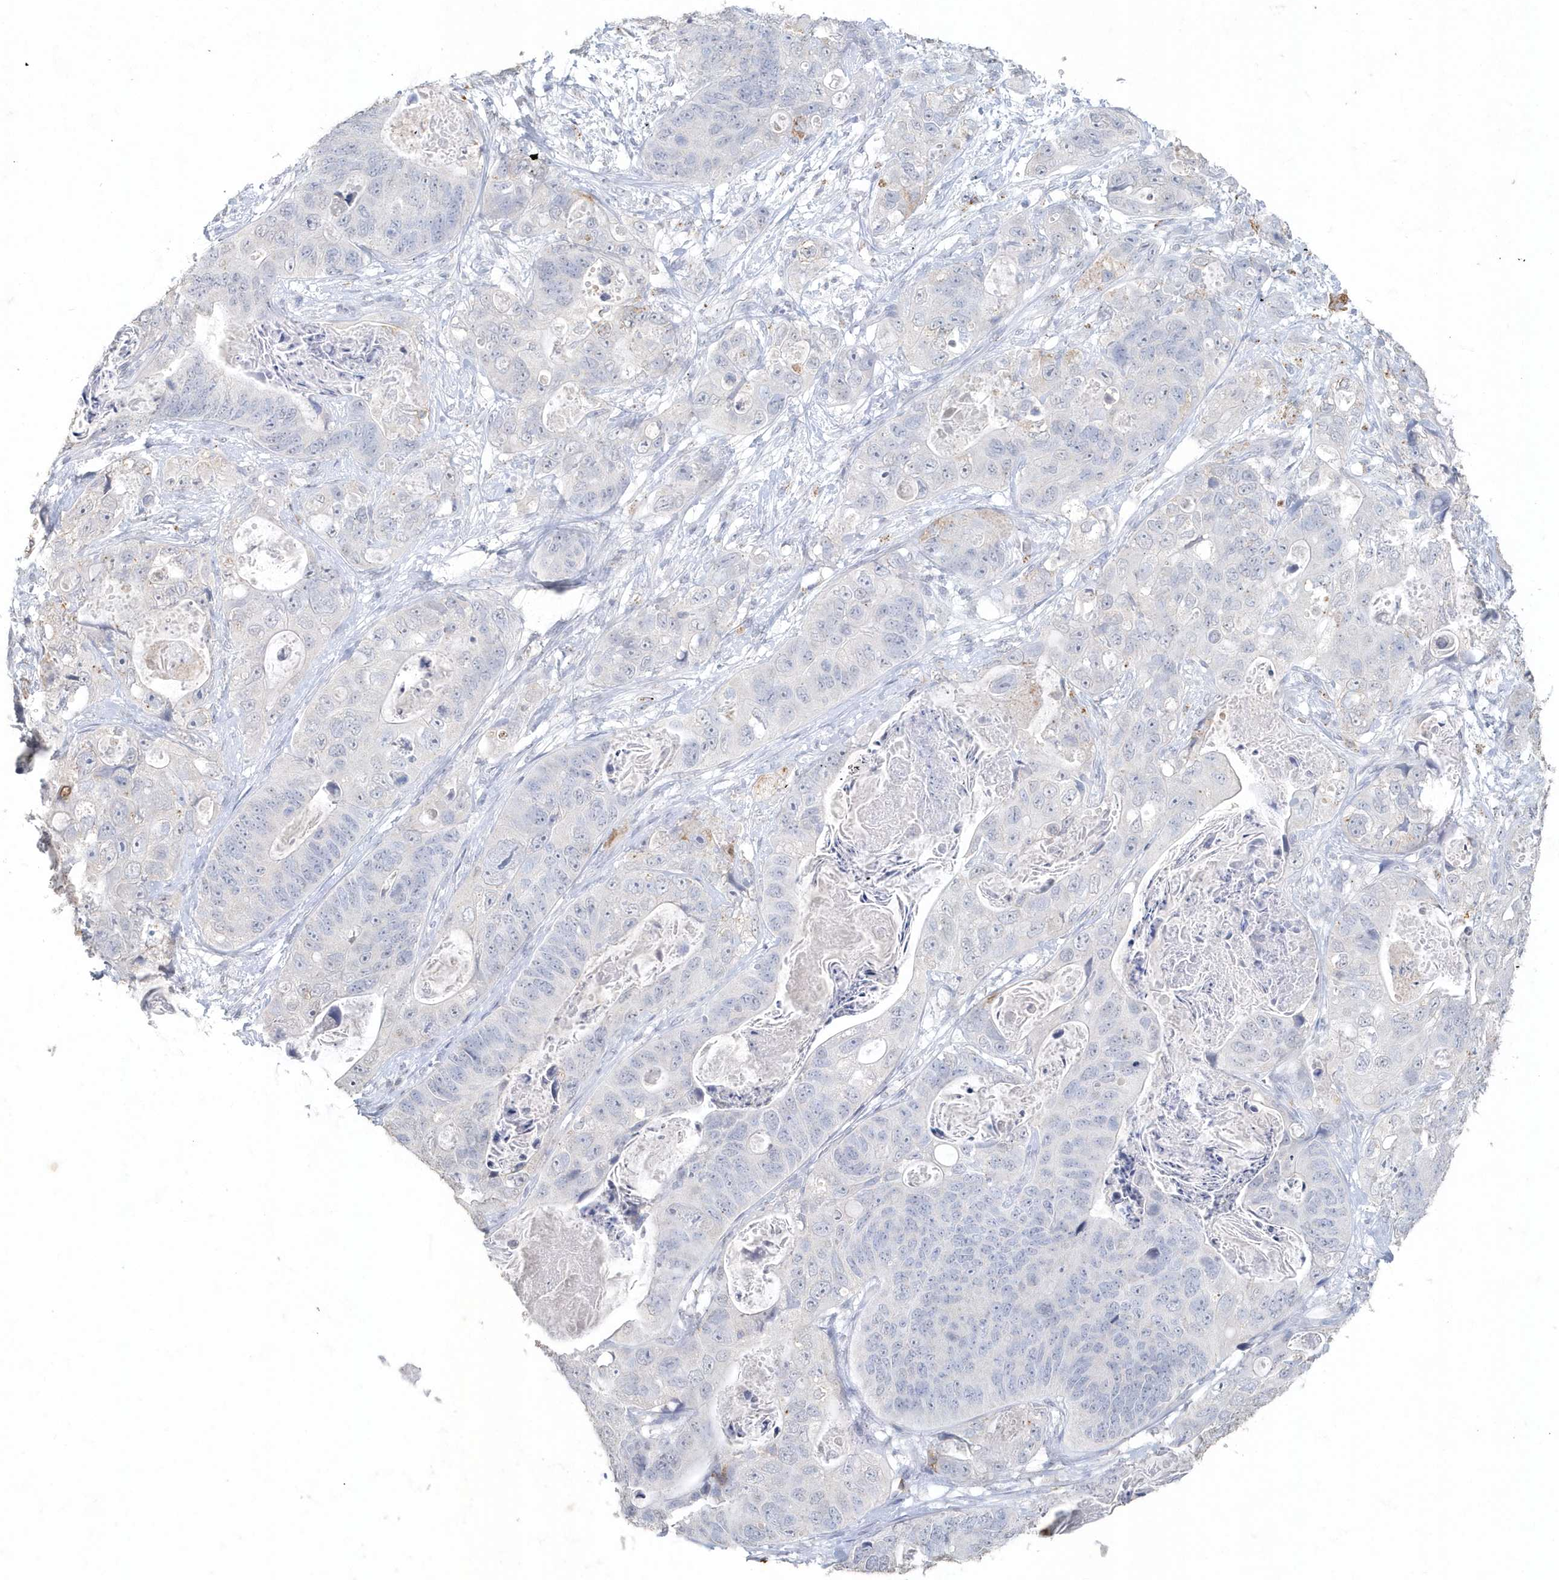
{"staining": {"intensity": "negative", "quantity": "none", "location": "none"}, "tissue": "stomach cancer", "cell_type": "Tumor cells", "image_type": "cancer", "snomed": [{"axis": "morphology", "description": "Adenocarcinoma, NOS"}, {"axis": "topography", "description": "Stomach"}], "caption": "Adenocarcinoma (stomach) was stained to show a protein in brown. There is no significant staining in tumor cells.", "gene": "PDCD1", "patient": {"sex": "female", "age": 89}}